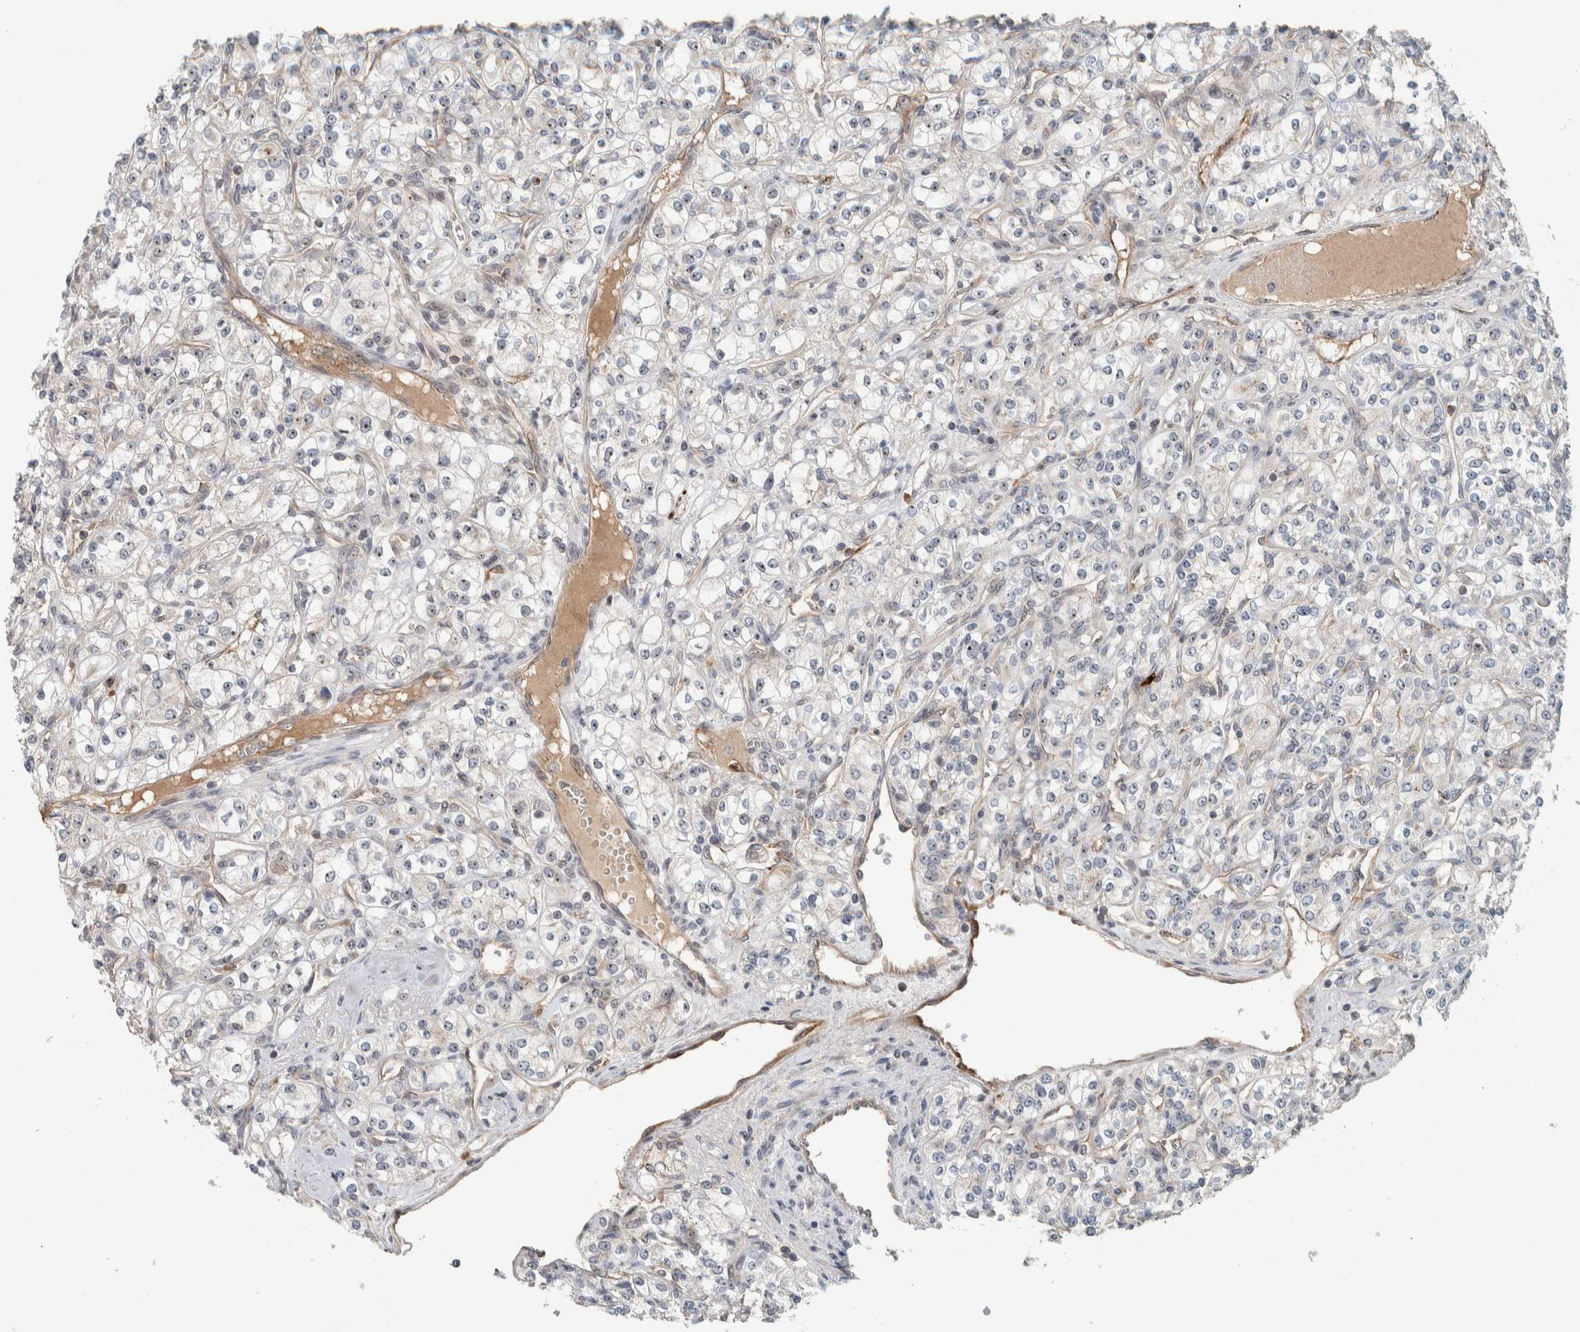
{"staining": {"intensity": "moderate", "quantity": "<25%", "location": "nuclear"}, "tissue": "renal cancer", "cell_type": "Tumor cells", "image_type": "cancer", "snomed": [{"axis": "morphology", "description": "Adenocarcinoma, NOS"}, {"axis": "topography", "description": "Kidney"}], "caption": "Renal adenocarcinoma was stained to show a protein in brown. There is low levels of moderate nuclear positivity in approximately <25% of tumor cells.", "gene": "ZFP91", "patient": {"sex": "male", "age": 77}}